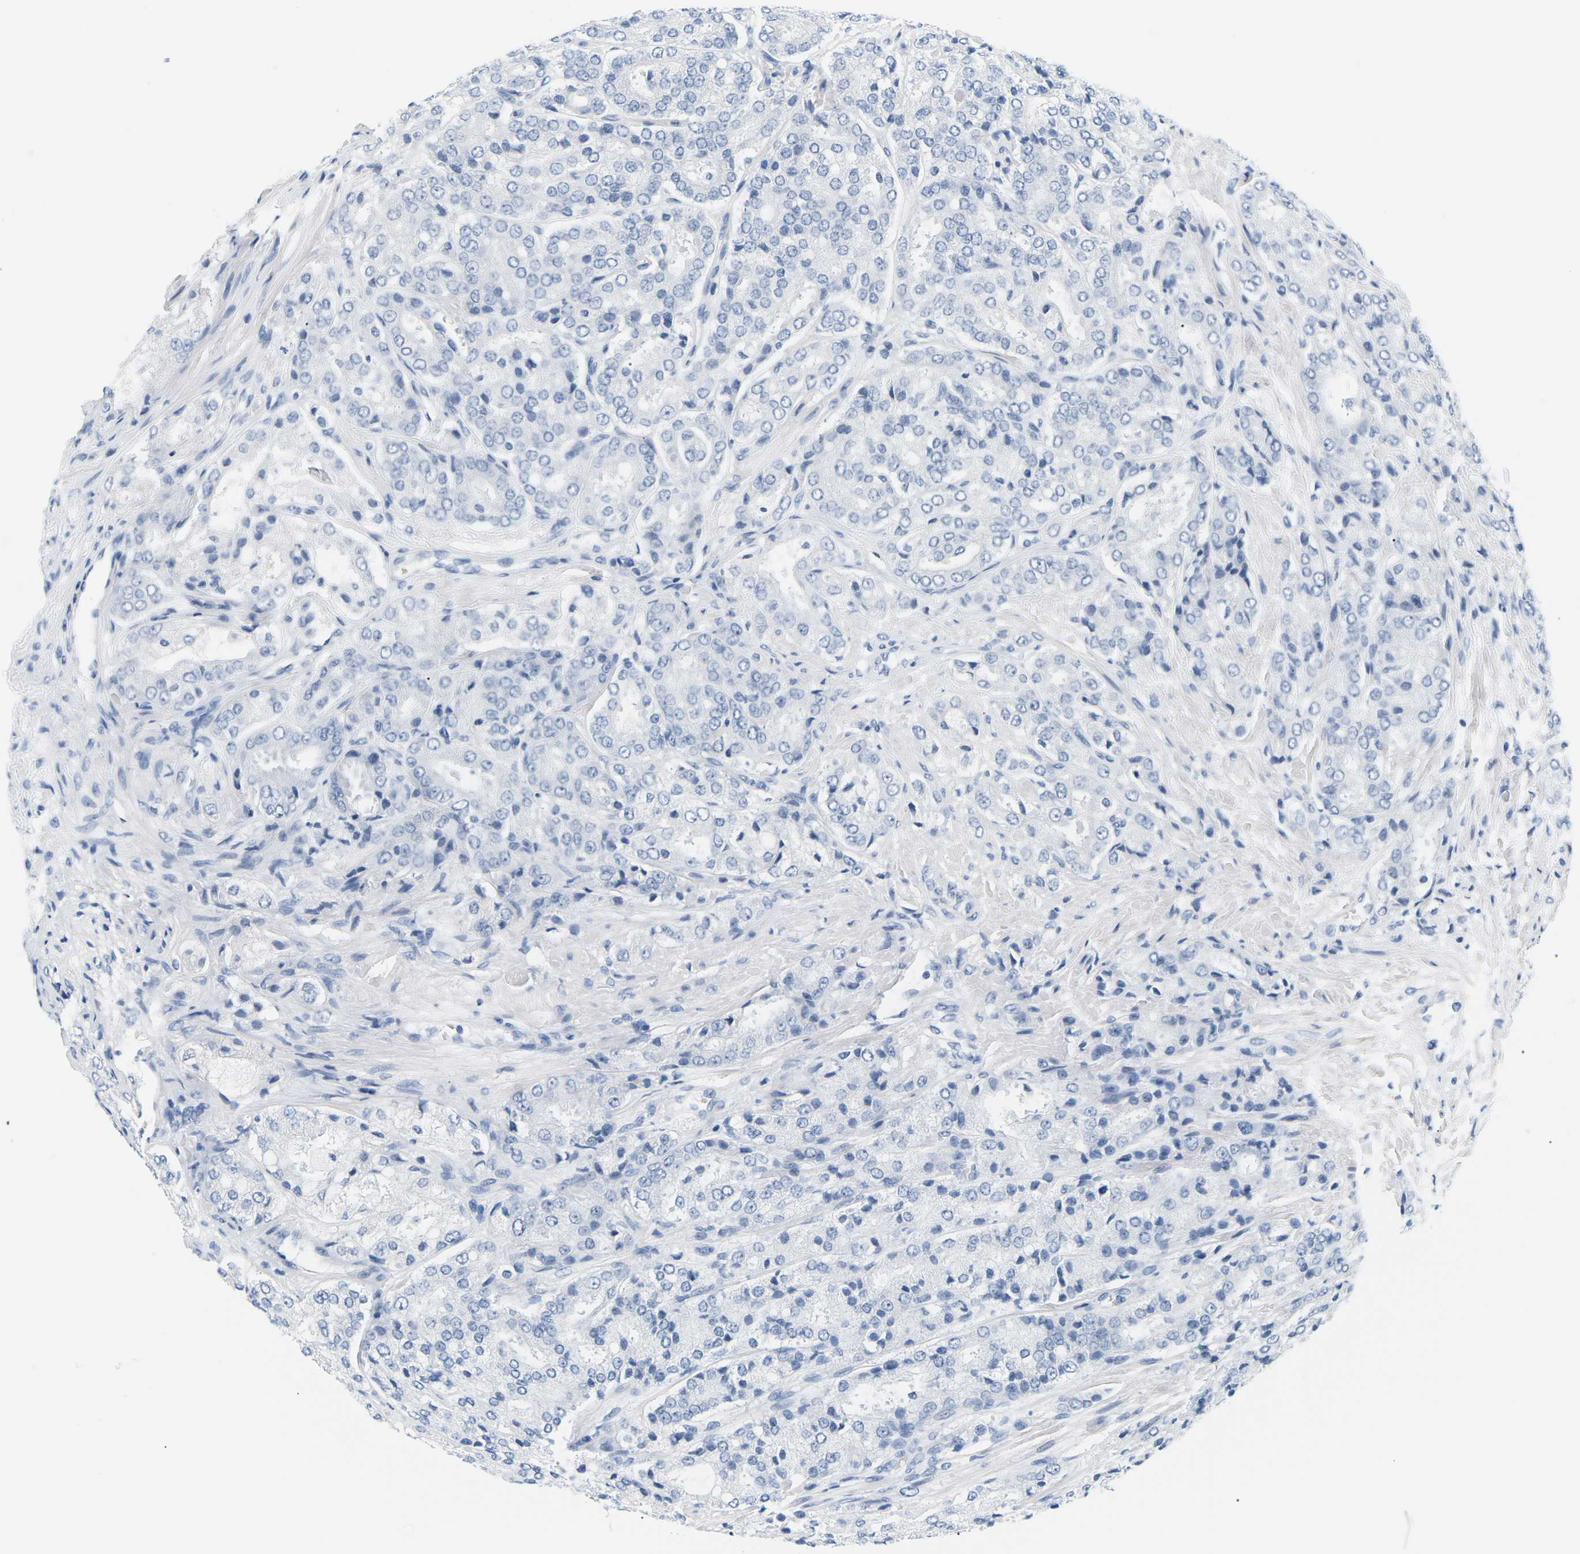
{"staining": {"intensity": "negative", "quantity": "none", "location": "none"}, "tissue": "prostate cancer", "cell_type": "Tumor cells", "image_type": "cancer", "snomed": [{"axis": "morphology", "description": "Adenocarcinoma, High grade"}, {"axis": "topography", "description": "Prostate"}], "caption": "This is an IHC micrograph of adenocarcinoma (high-grade) (prostate). There is no positivity in tumor cells.", "gene": "APOB", "patient": {"sex": "male", "age": 65}}